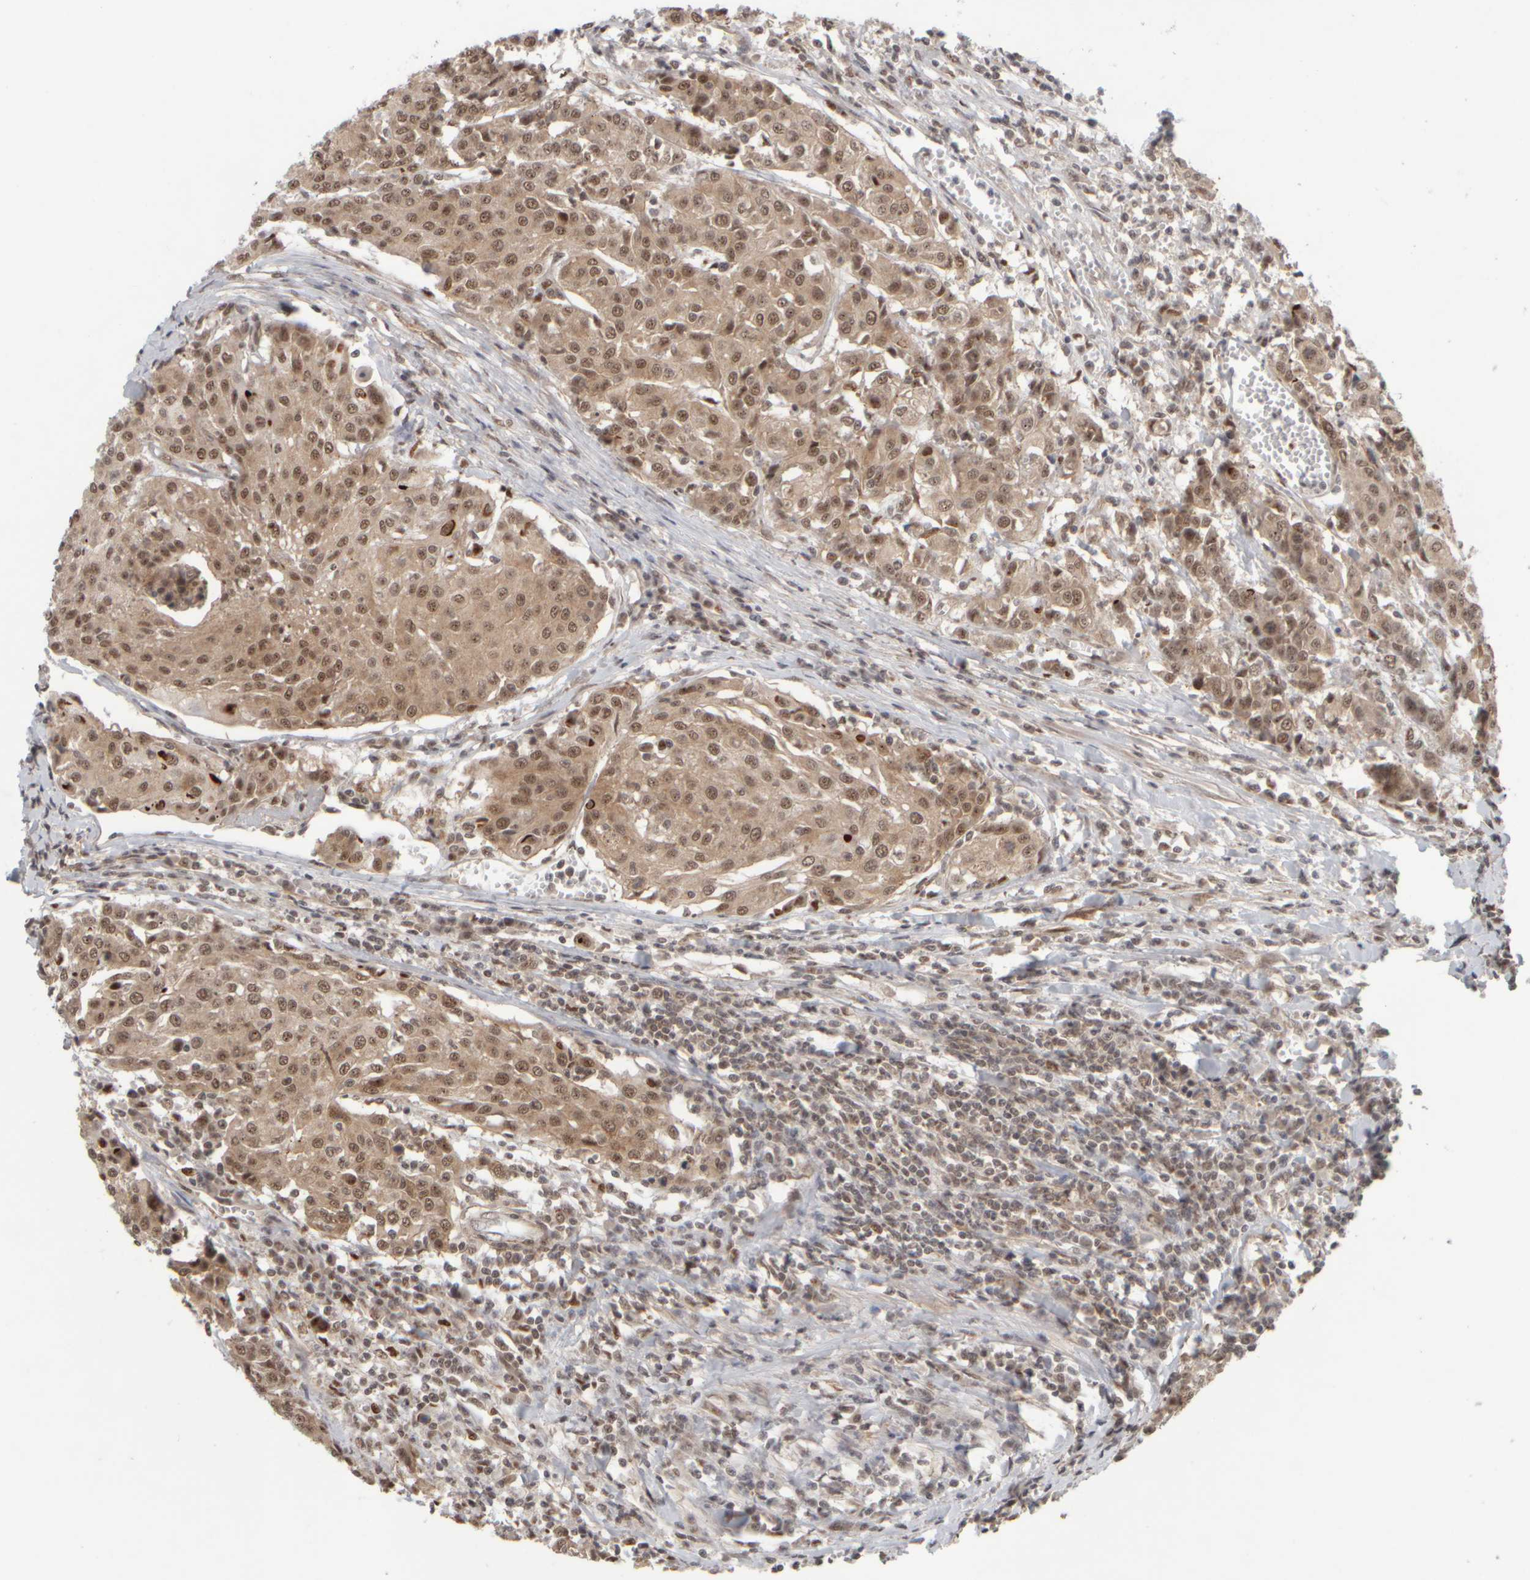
{"staining": {"intensity": "weak", "quantity": ">75%", "location": "cytoplasmic/membranous,nuclear"}, "tissue": "urothelial cancer", "cell_type": "Tumor cells", "image_type": "cancer", "snomed": [{"axis": "morphology", "description": "Urothelial carcinoma, High grade"}, {"axis": "topography", "description": "Urinary bladder"}], "caption": "Human urothelial carcinoma (high-grade) stained with a brown dye reveals weak cytoplasmic/membranous and nuclear positive expression in approximately >75% of tumor cells.", "gene": "SYNRG", "patient": {"sex": "female", "age": 85}}